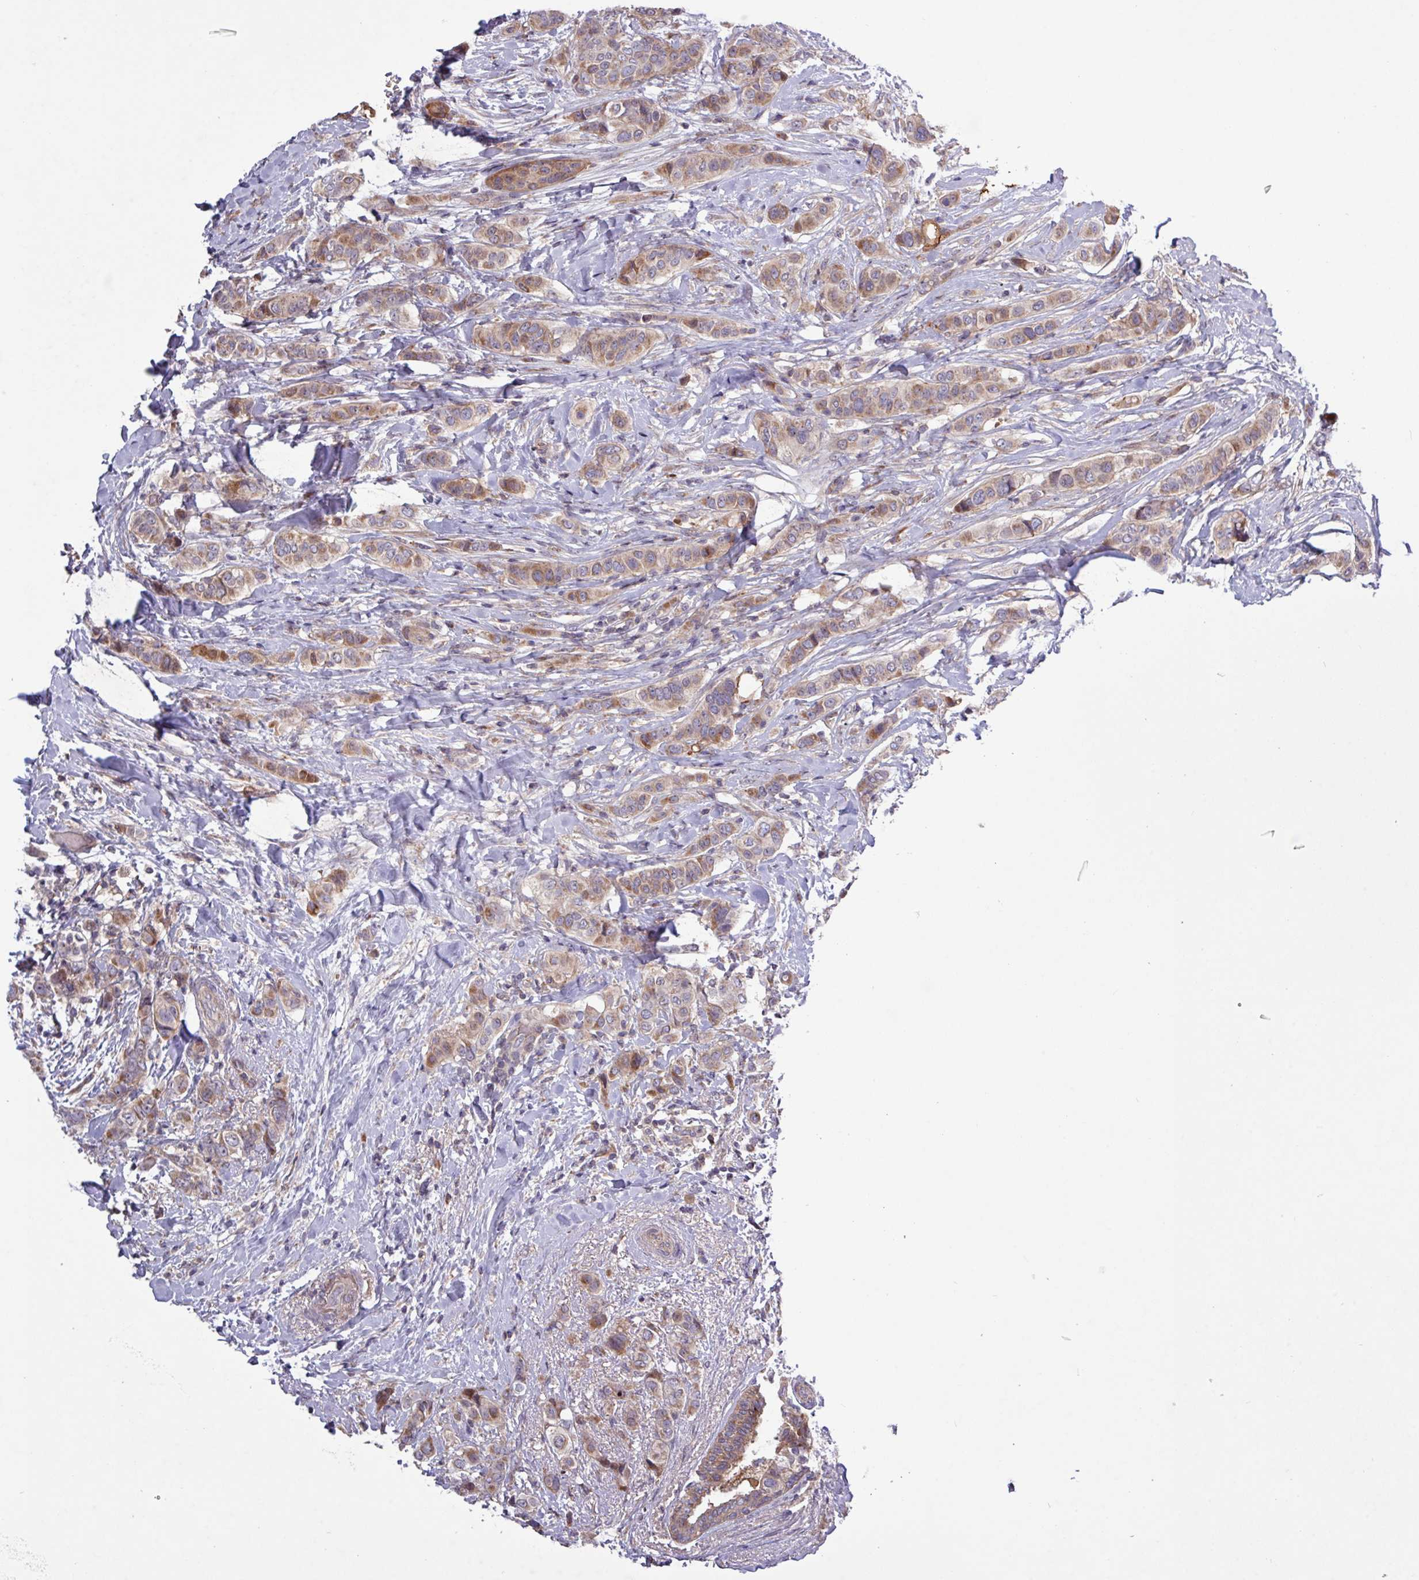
{"staining": {"intensity": "moderate", "quantity": "<25%", "location": "cytoplasmic/membranous"}, "tissue": "breast cancer", "cell_type": "Tumor cells", "image_type": "cancer", "snomed": [{"axis": "morphology", "description": "Lobular carcinoma"}, {"axis": "topography", "description": "Breast"}], "caption": "The immunohistochemical stain highlights moderate cytoplasmic/membranous expression in tumor cells of breast lobular carcinoma tissue. The staining is performed using DAB brown chromogen to label protein expression. The nuclei are counter-stained blue using hematoxylin.", "gene": "TNFSF12", "patient": {"sex": "female", "age": 51}}